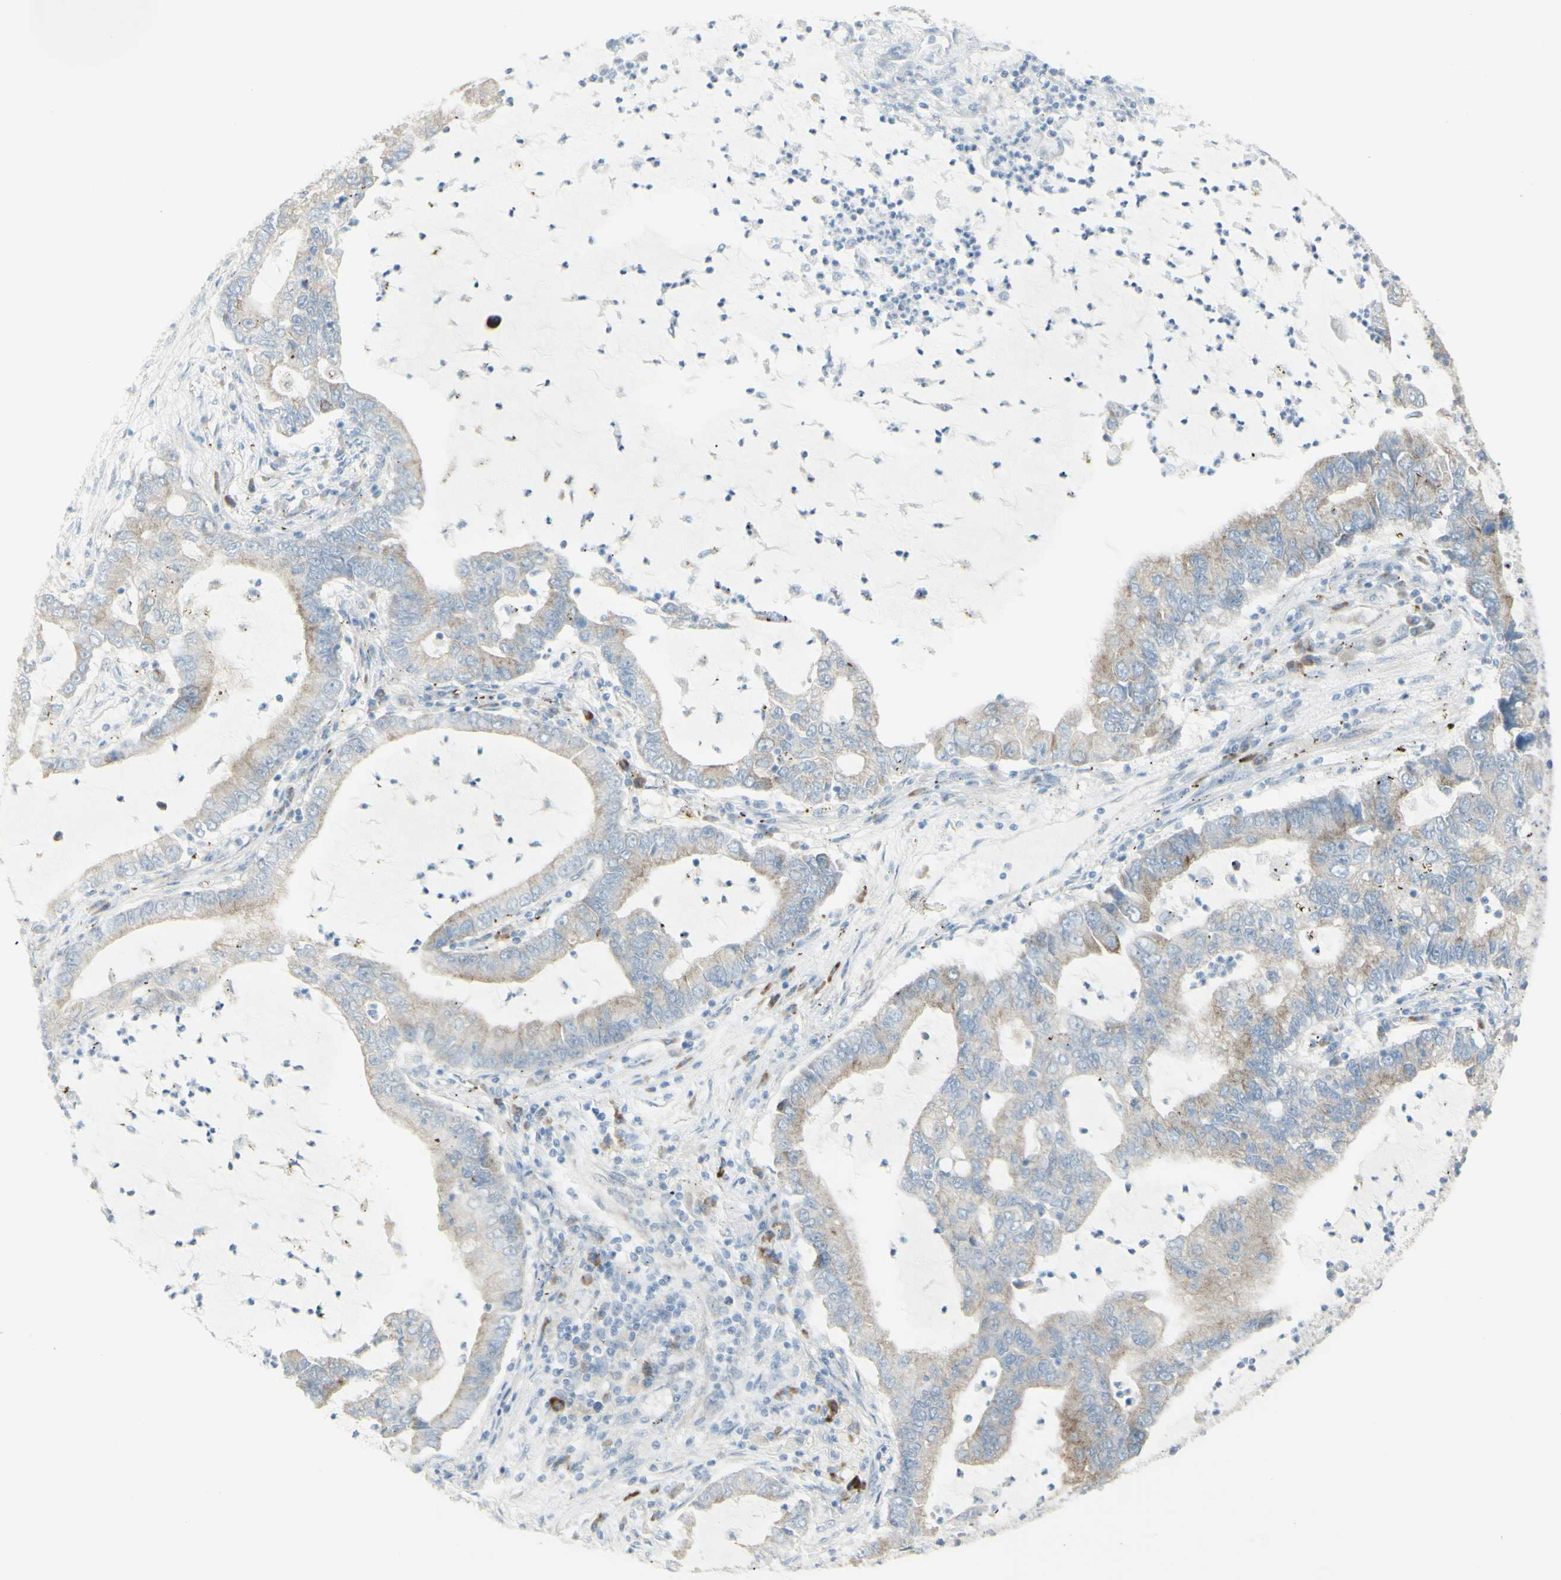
{"staining": {"intensity": "moderate", "quantity": "25%-75%", "location": "cytoplasmic/membranous"}, "tissue": "lung cancer", "cell_type": "Tumor cells", "image_type": "cancer", "snomed": [{"axis": "morphology", "description": "Adenocarcinoma, NOS"}, {"axis": "topography", "description": "Lung"}], "caption": "Protein analysis of lung cancer (adenocarcinoma) tissue displays moderate cytoplasmic/membranous positivity in about 25%-75% of tumor cells.", "gene": "NDST4", "patient": {"sex": "female", "age": 51}}